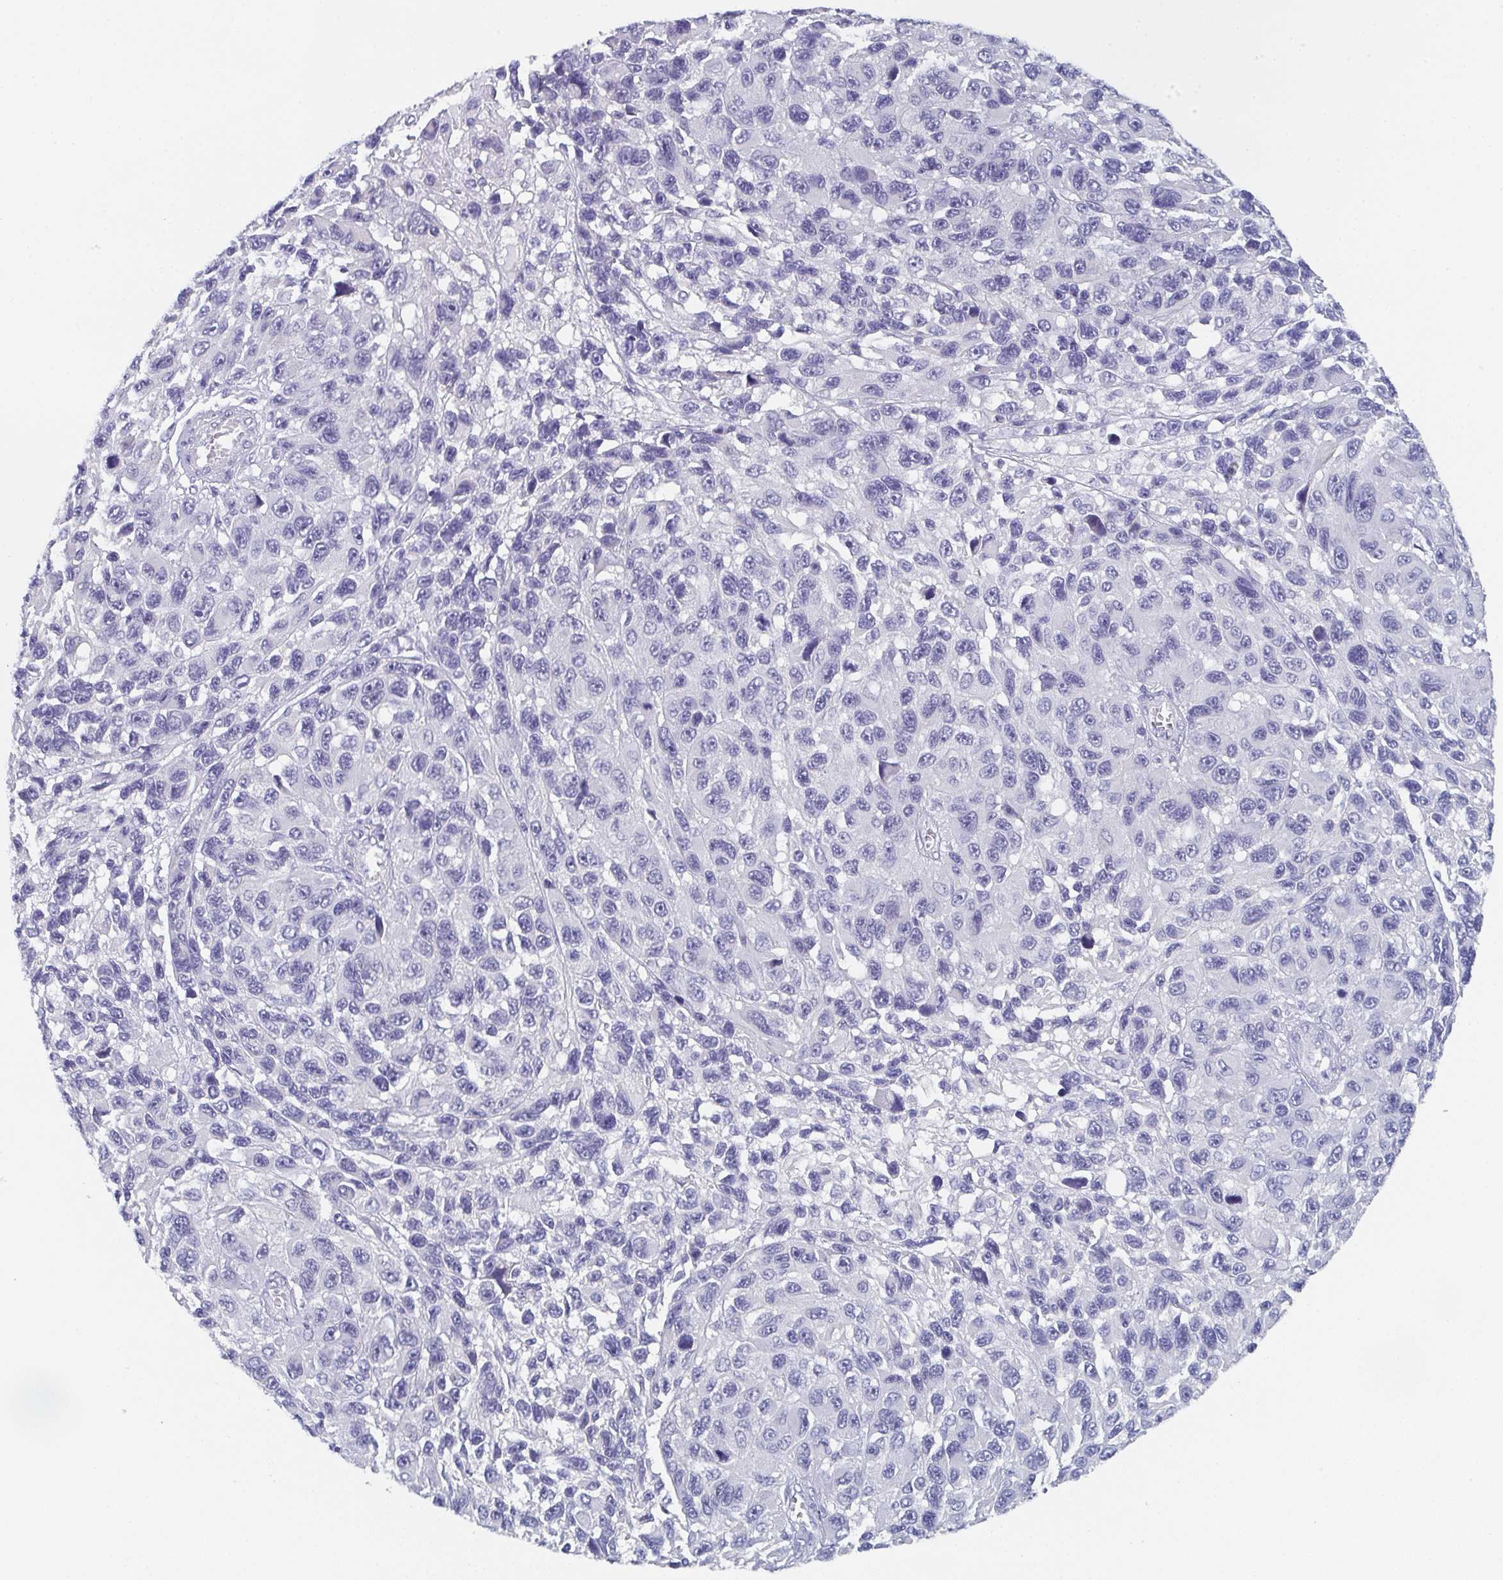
{"staining": {"intensity": "negative", "quantity": "none", "location": "none"}, "tissue": "melanoma", "cell_type": "Tumor cells", "image_type": "cancer", "snomed": [{"axis": "morphology", "description": "Malignant melanoma, NOS"}, {"axis": "topography", "description": "Skin"}], "caption": "The immunohistochemistry (IHC) photomicrograph has no significant expression in tumor cells of malignant melanoma tissue. Brightfield microscopy of immunohistochemistry stained with DAB (3,3'-diaminobenzidine) (brown) and hematoxylin (blue), captured at high magnification.", "gene": "DYDC2", "patient": {"sex": "male", "age": 53}}